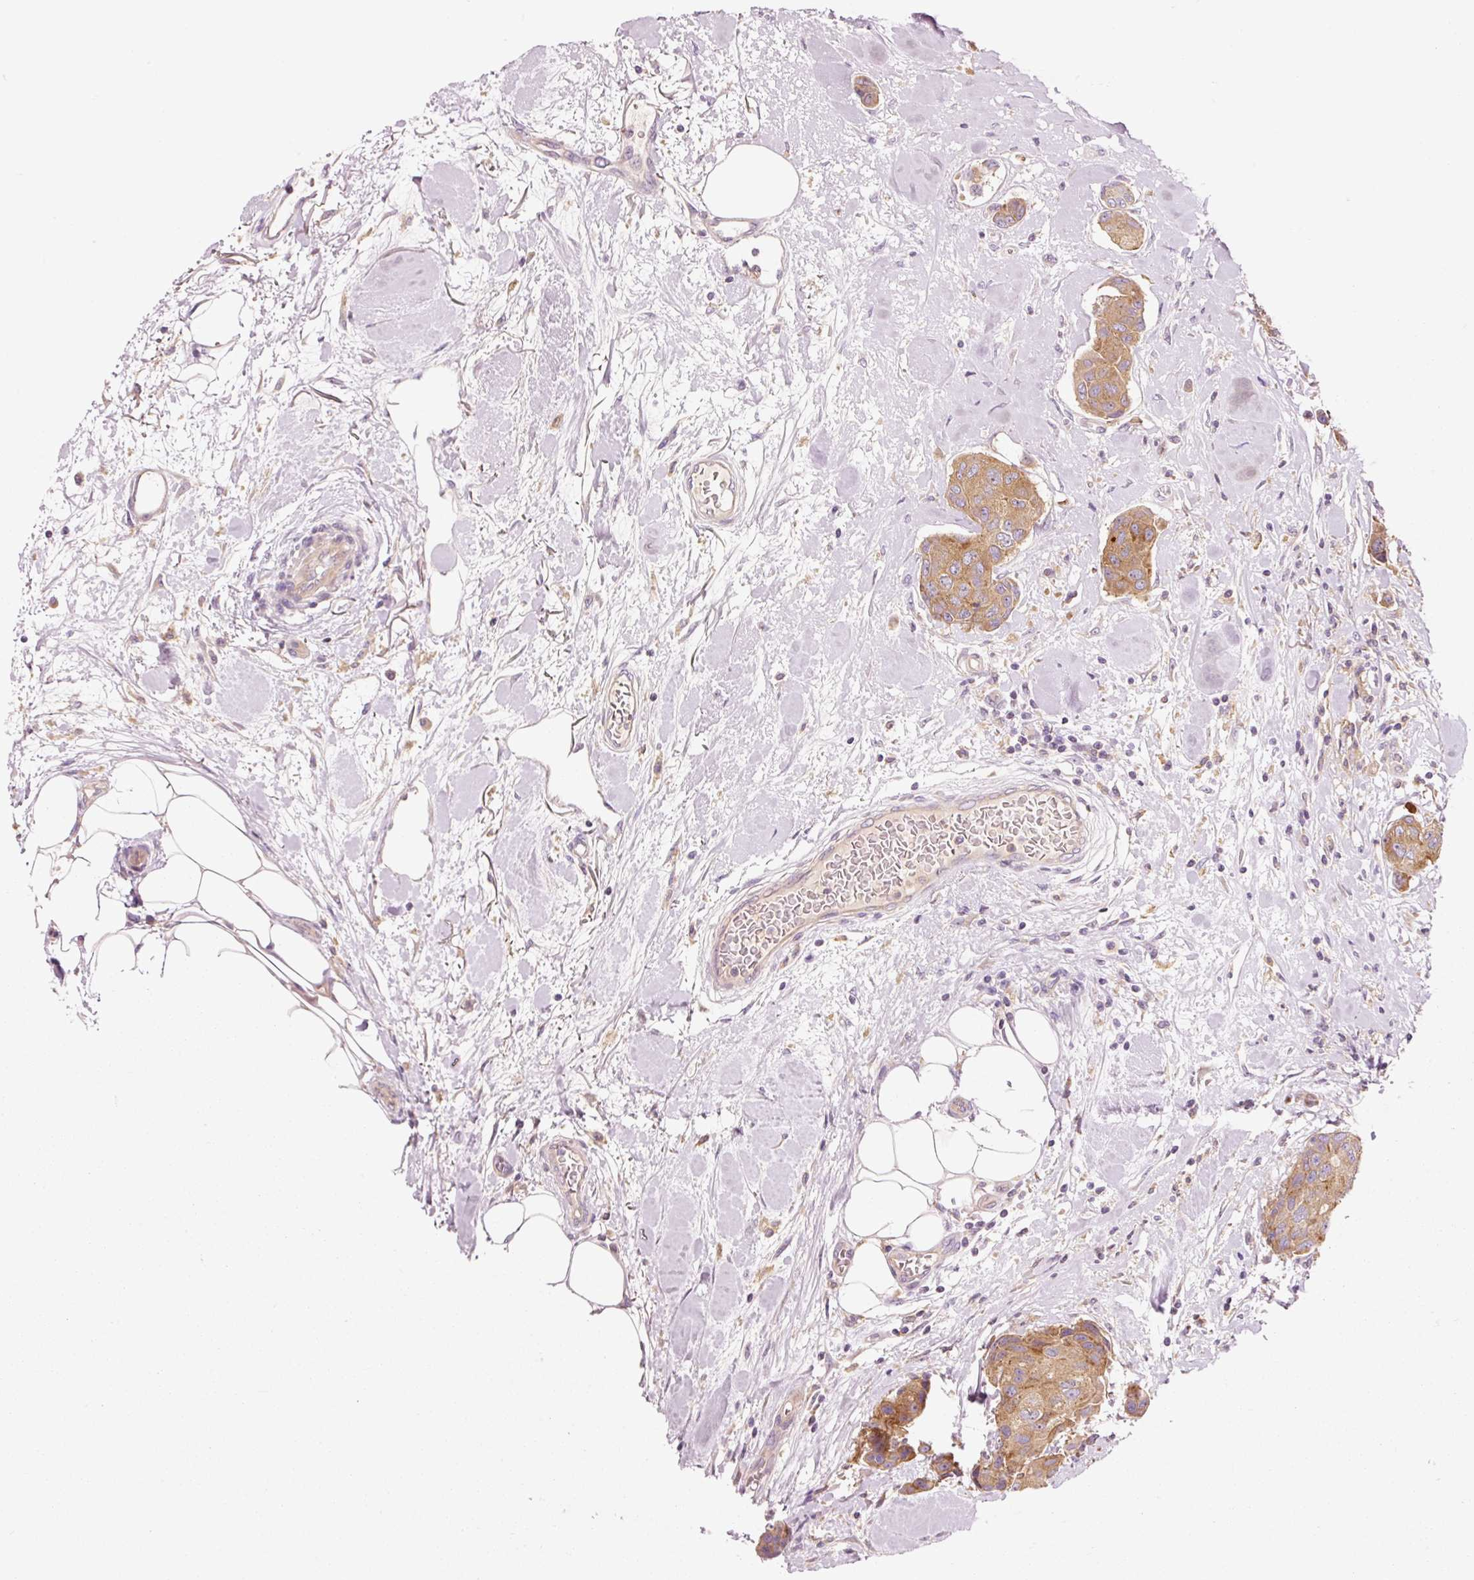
{"staining": {"intensity": "moderate", "quantity": ">75%", "location": "cytoplasmic/membranous"}, "tissue": "breast cancer", "cell_type": "Tumor cells", "image_type": "cancer", "snomed": [{"axis": "morphology", "description": "Duct carcinoma"}, {"axis": "topography", "description": "Breast"}, {"axis": "topography", "description": "Lymph node"}], "caption": "Immunohistochemical staining of breast cancer exhibits medium levels of moderate cytoplasmic/membranous protein positivity in approximately >75% of tumor cells.", "gene": "NAPA", "patient": {"sex": "female", "age": 80}}